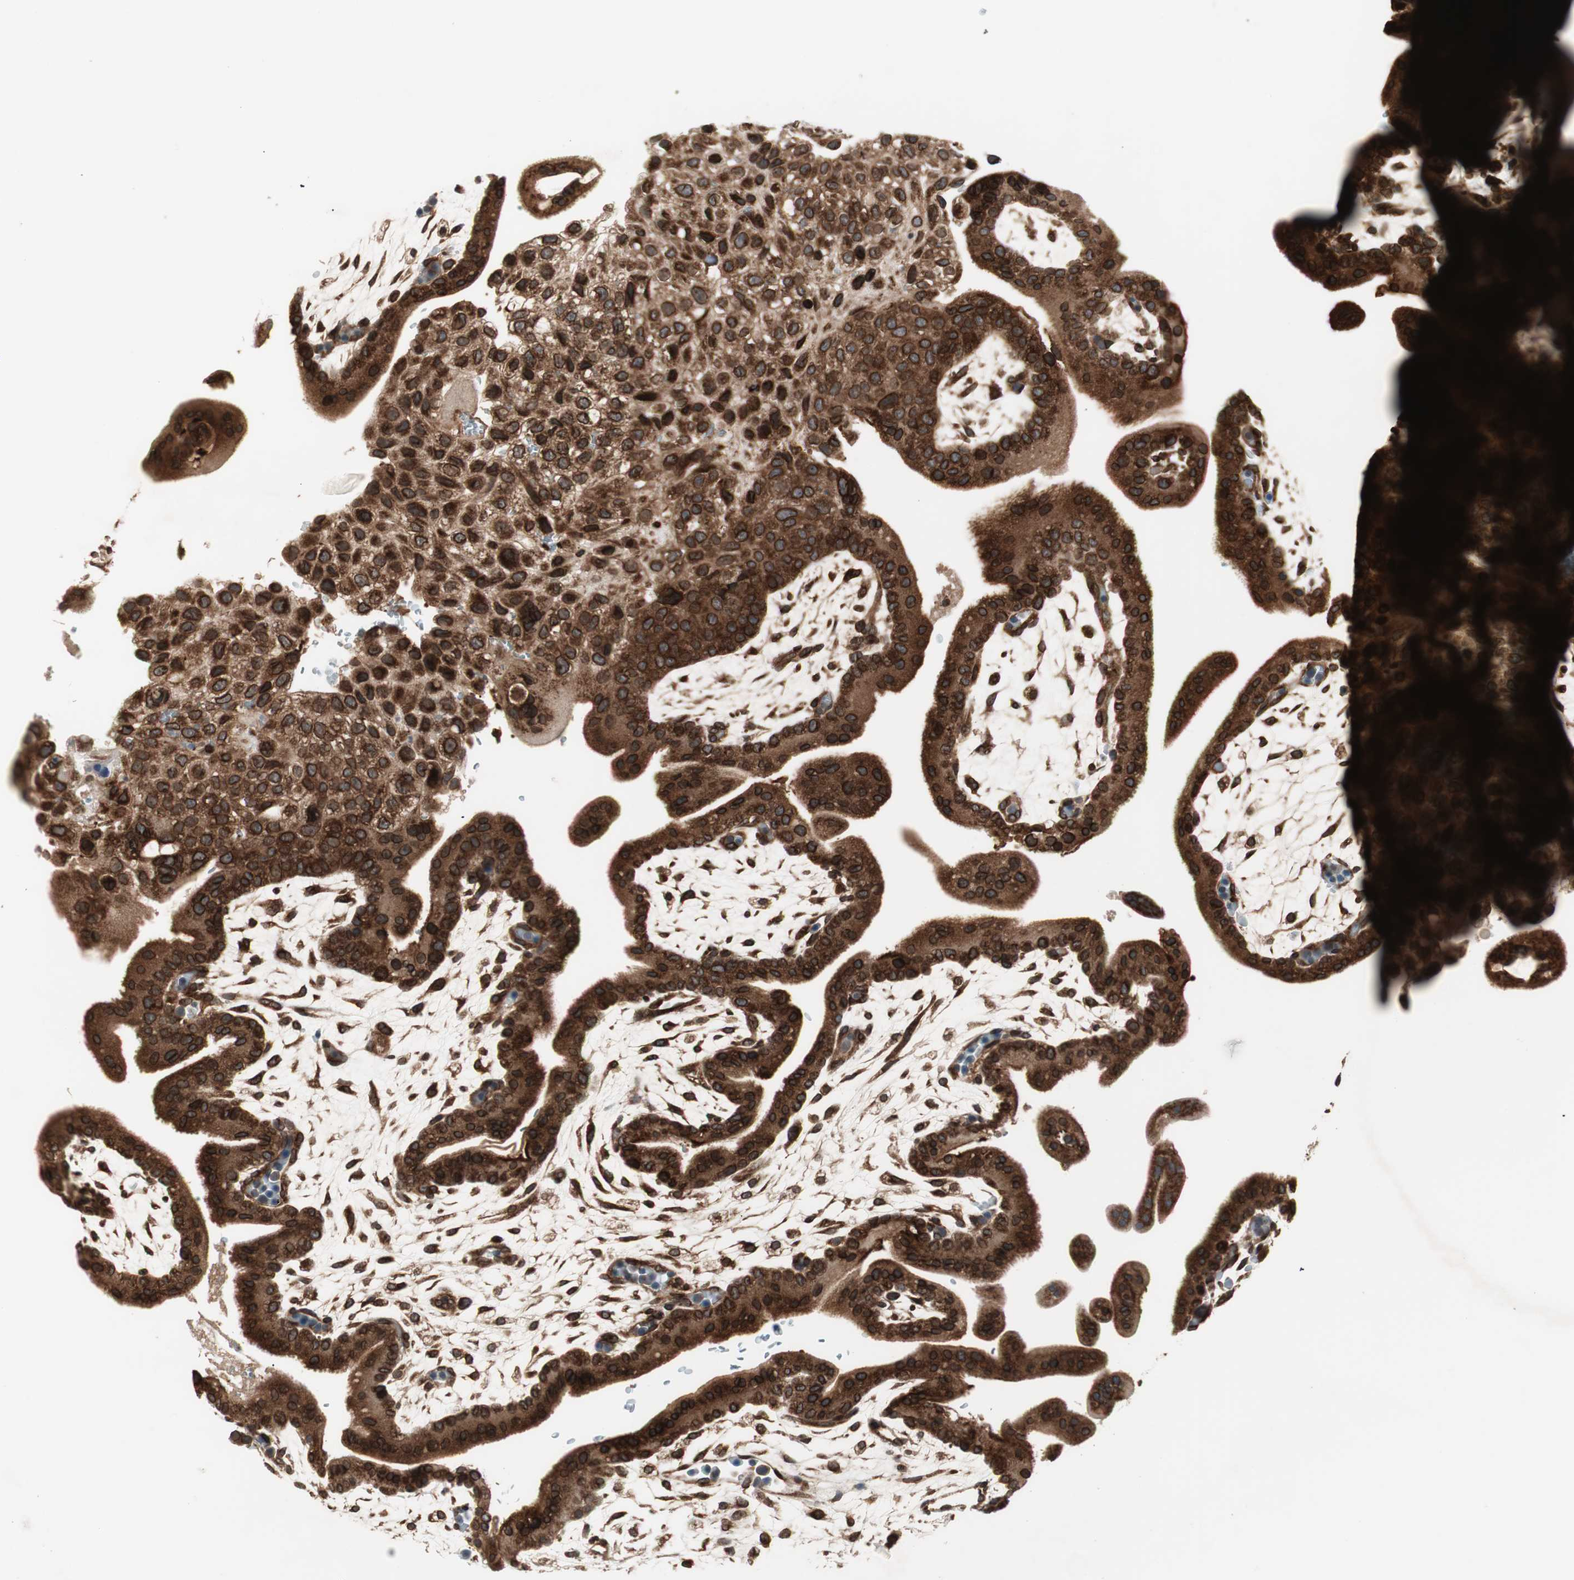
{"staining": {"intensity": "strong", "quantity": ">75%", "location": "cytoplasmic/membranous,nuclear"}, "tissue": "placenta", "cell_type": "Trophoblastic cells", "image_type": "normal", "snomed": [{"axis": "morphology", "description": "Normal tissue, NOS"}, {"axis": "topography", "description": "Placenta"}], "caption": "Placenta stained with a brown dye displays strong cytoplasmic/membranous,nuclear positive staining in about >75% of trophoblastic cells.", "gene": "NUP62", "patient": {"sex": "female", "age": 35}}